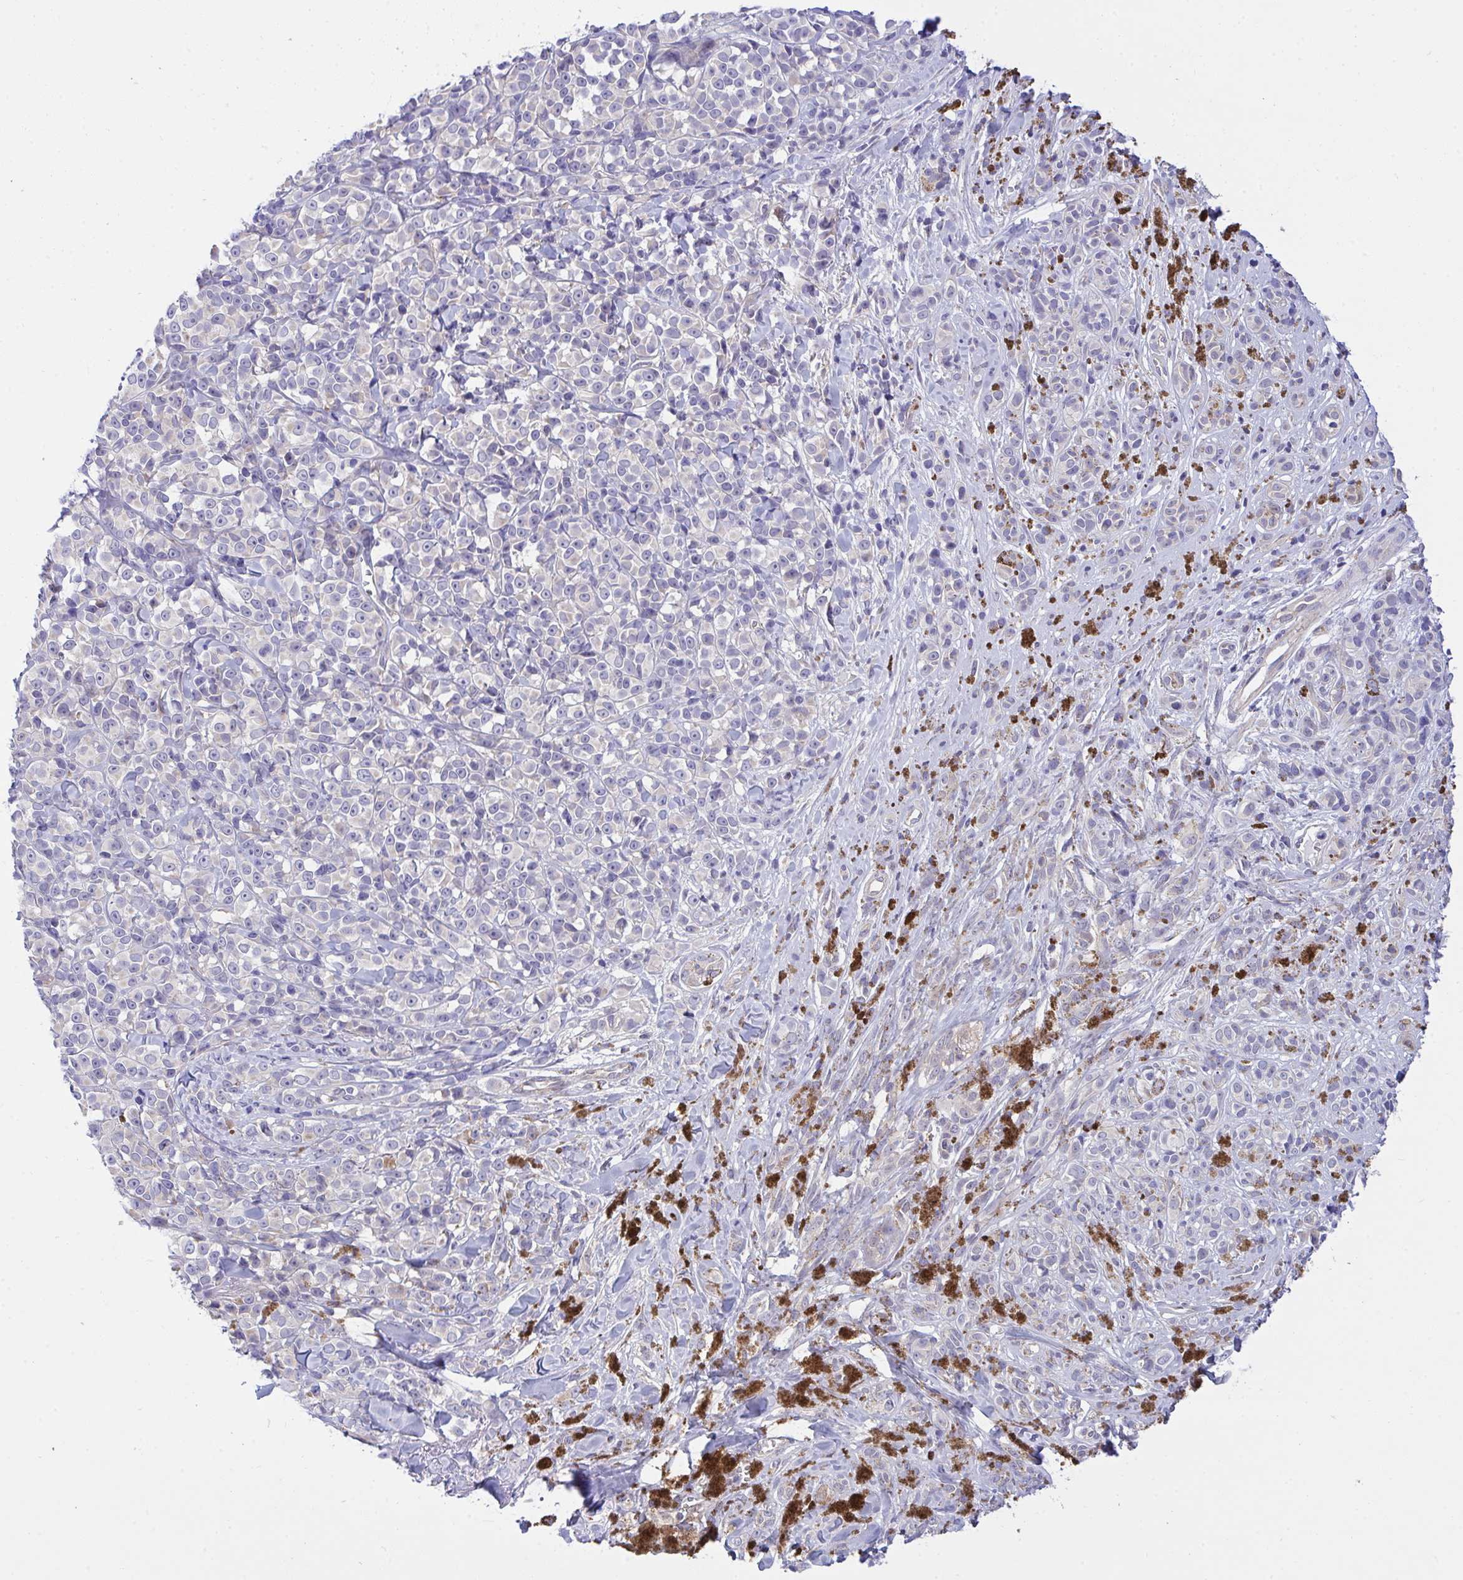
{"staining": {"intensity": "negative", "quantity": "none", "location": "none"}, "tissue": "melanoma", "cell_type": "Tumor cells", "image_type": "cancer", "snomed": [{"axis": "morphology", "description": "Malignant melanoma, NOS"}, {"axis": "topography", "description": "Skin"}], "caption": "High magnification brightfield microscopy of malignant melanoma stained with DAB (brown) and counterstained with hematoxylin (blue): tumor cells show no significant staining.", "gene": "HOXD12", "patient": {"sex": "male", "age": 85}}